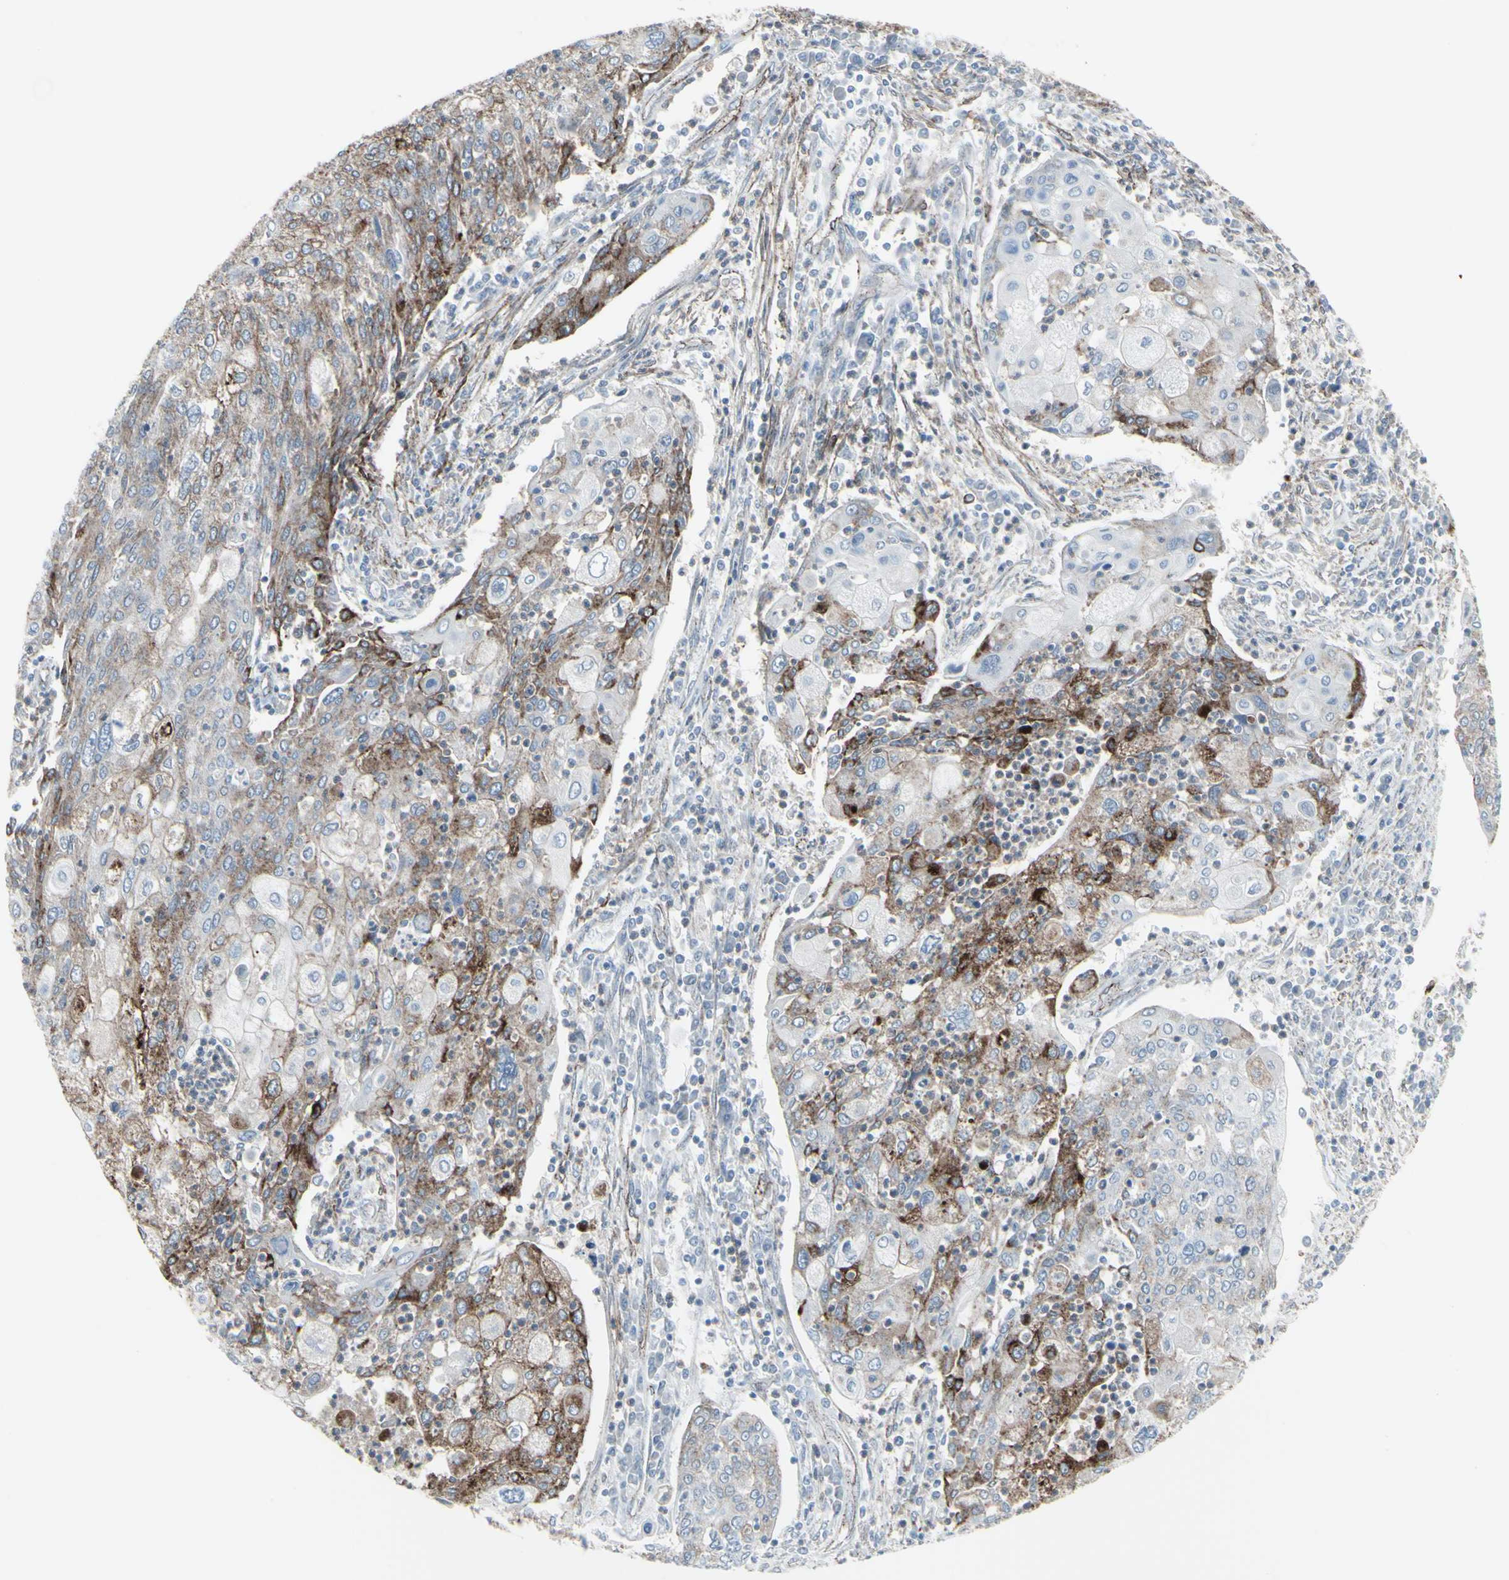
{"staining": {"intensity": "moderate", "quantity": ">75%", "location": "cytoplasmic/membranous"}, "tissue": "cervical cancer", "cell_type": "Tumor cells", "image_type": "cancer", "snomed": [{"axis": "morphology", "description": "Squamous cell carcinoma, NOS"}, {"axis": "topography", "description": "Cervix"}], "caption": "Immunohistochemistry of cervical cancer demonstrates medium levels of moderate cytoplasmic/membranous positivity in approximately >75% of tumor cells. The protein of interest is stained brown, and the nuclei are stained in blue (DAB IHC with brightfield microscopy, high magnification).", "gene": "GJA1", "patient": {"sex": "female", "age": 40}}